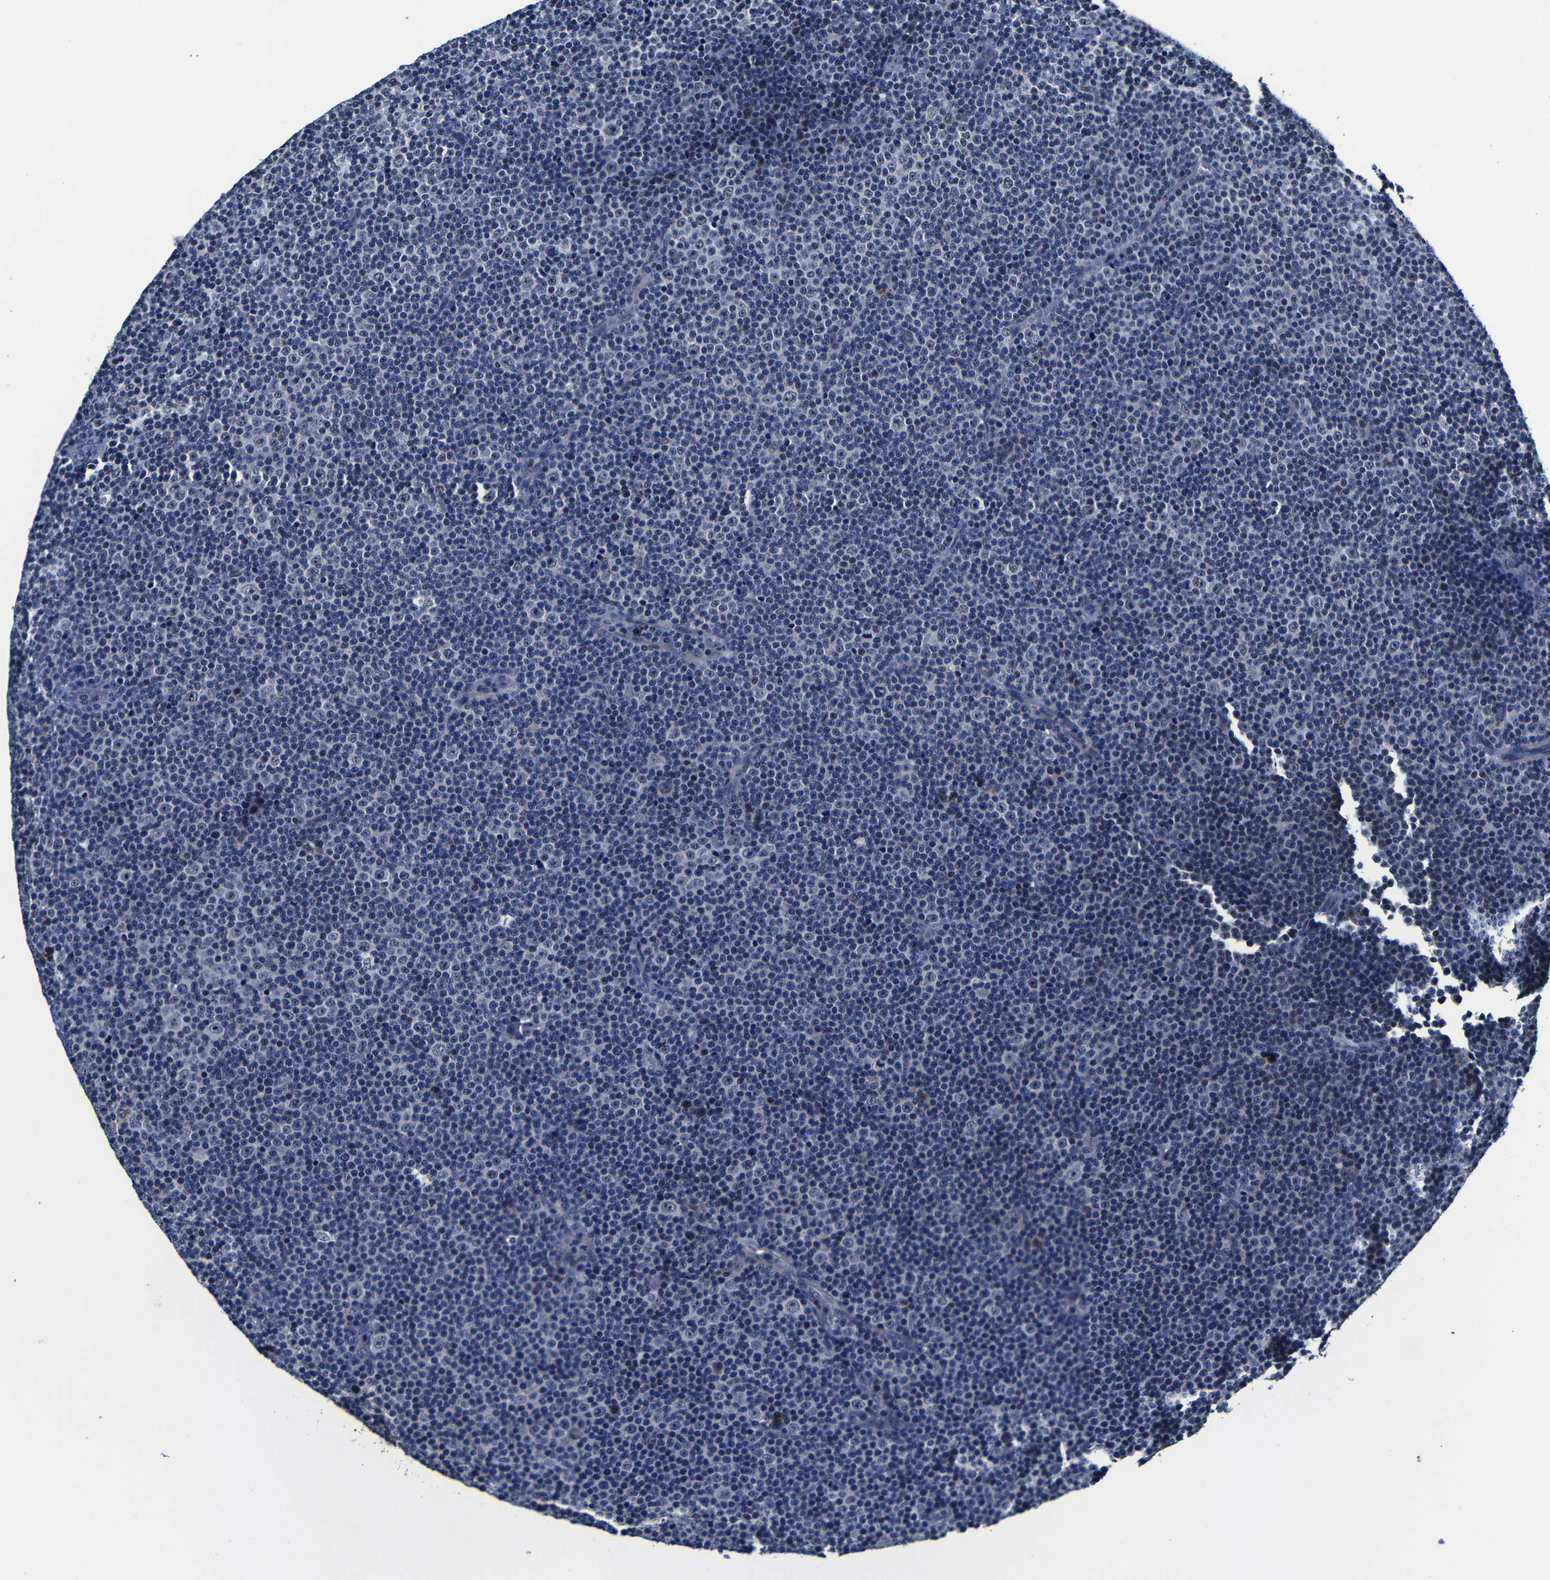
{"staining": {"intensity": "negative", "quantity": "none", "location": "none"}, "tissue": "lymphoma", "cell_type": "Tumor cells", "image_type": "cancer", "snomed": [{"axis": "morphology", "description": "Malignant lymphoma, non-Hodgkin's type, Low grade"}, {"axis": "topography", "description": "Lymph node"}], "caption": "Malignant lymphoma, non-Hodgkin's type (low-grade) was stained to show a protein in brown. There is no significant expression in tumor cells. (DAB IHC, high magnification).", "gene": "DEPP1", "patient": {"sex": "female", "age": 67}}